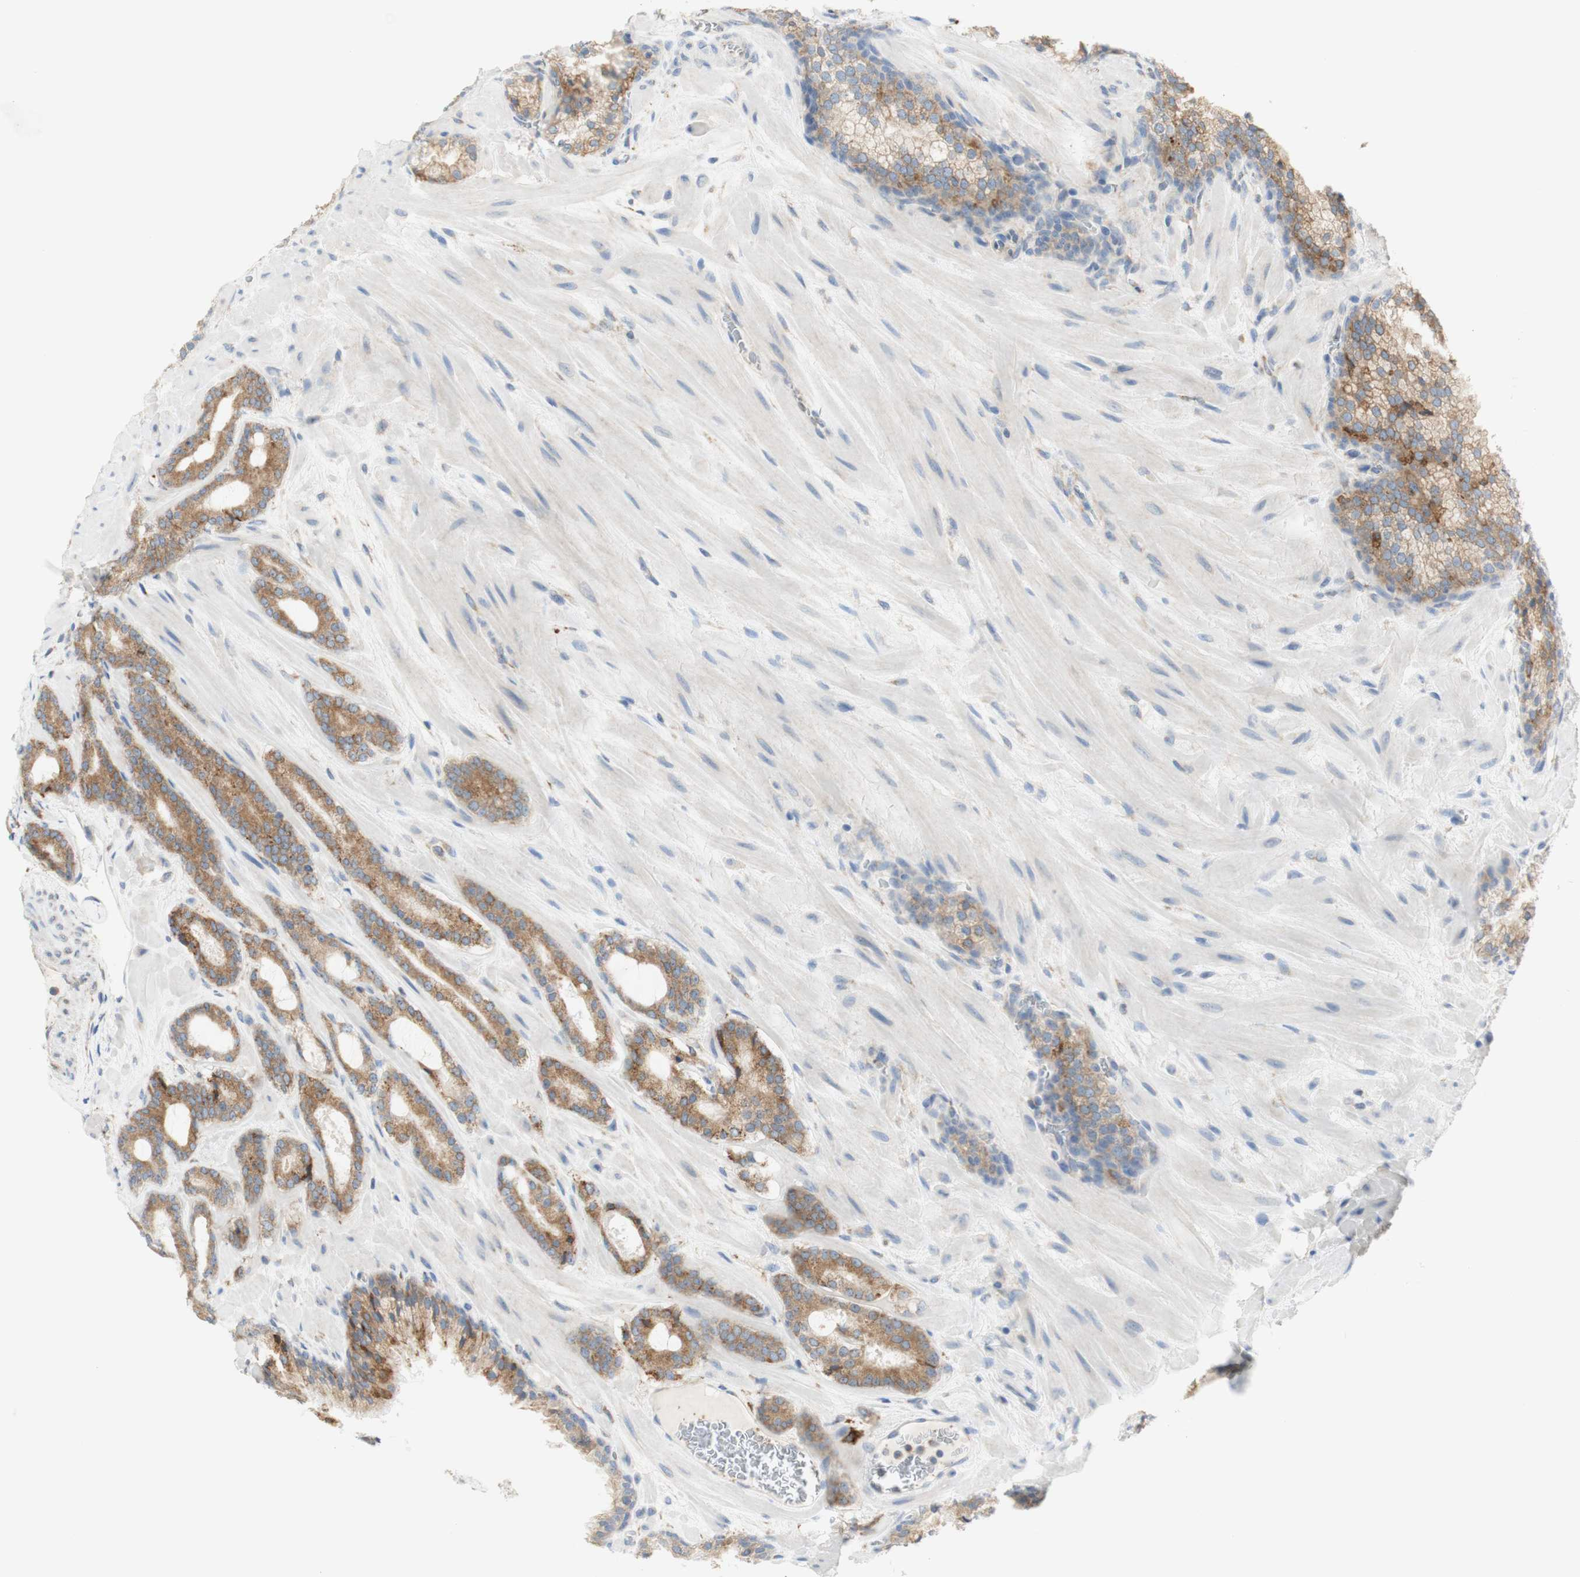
{"staining": {"intensity": "moderate", "quantity": ">75%", "location": "cytoplasmic/membranous"}, "tissue": "prostate cancer", "cell_type": "Tumor cells", "image_type": "cancer", "snomed": [{"axis": "morphology", "description": "Adenocarcinoma, Low grade"}, {"axis": "topography", "description": "Prostate"}], "caption": "Immunohistochemical staining of human prostate adenocarcinoma (low-grade) exhibits moderate cytoplasmic/membranous protein staining in about >75% of tumor cells.", "gene": "MANF", "patient": {"sex": "male", "age": 63}}